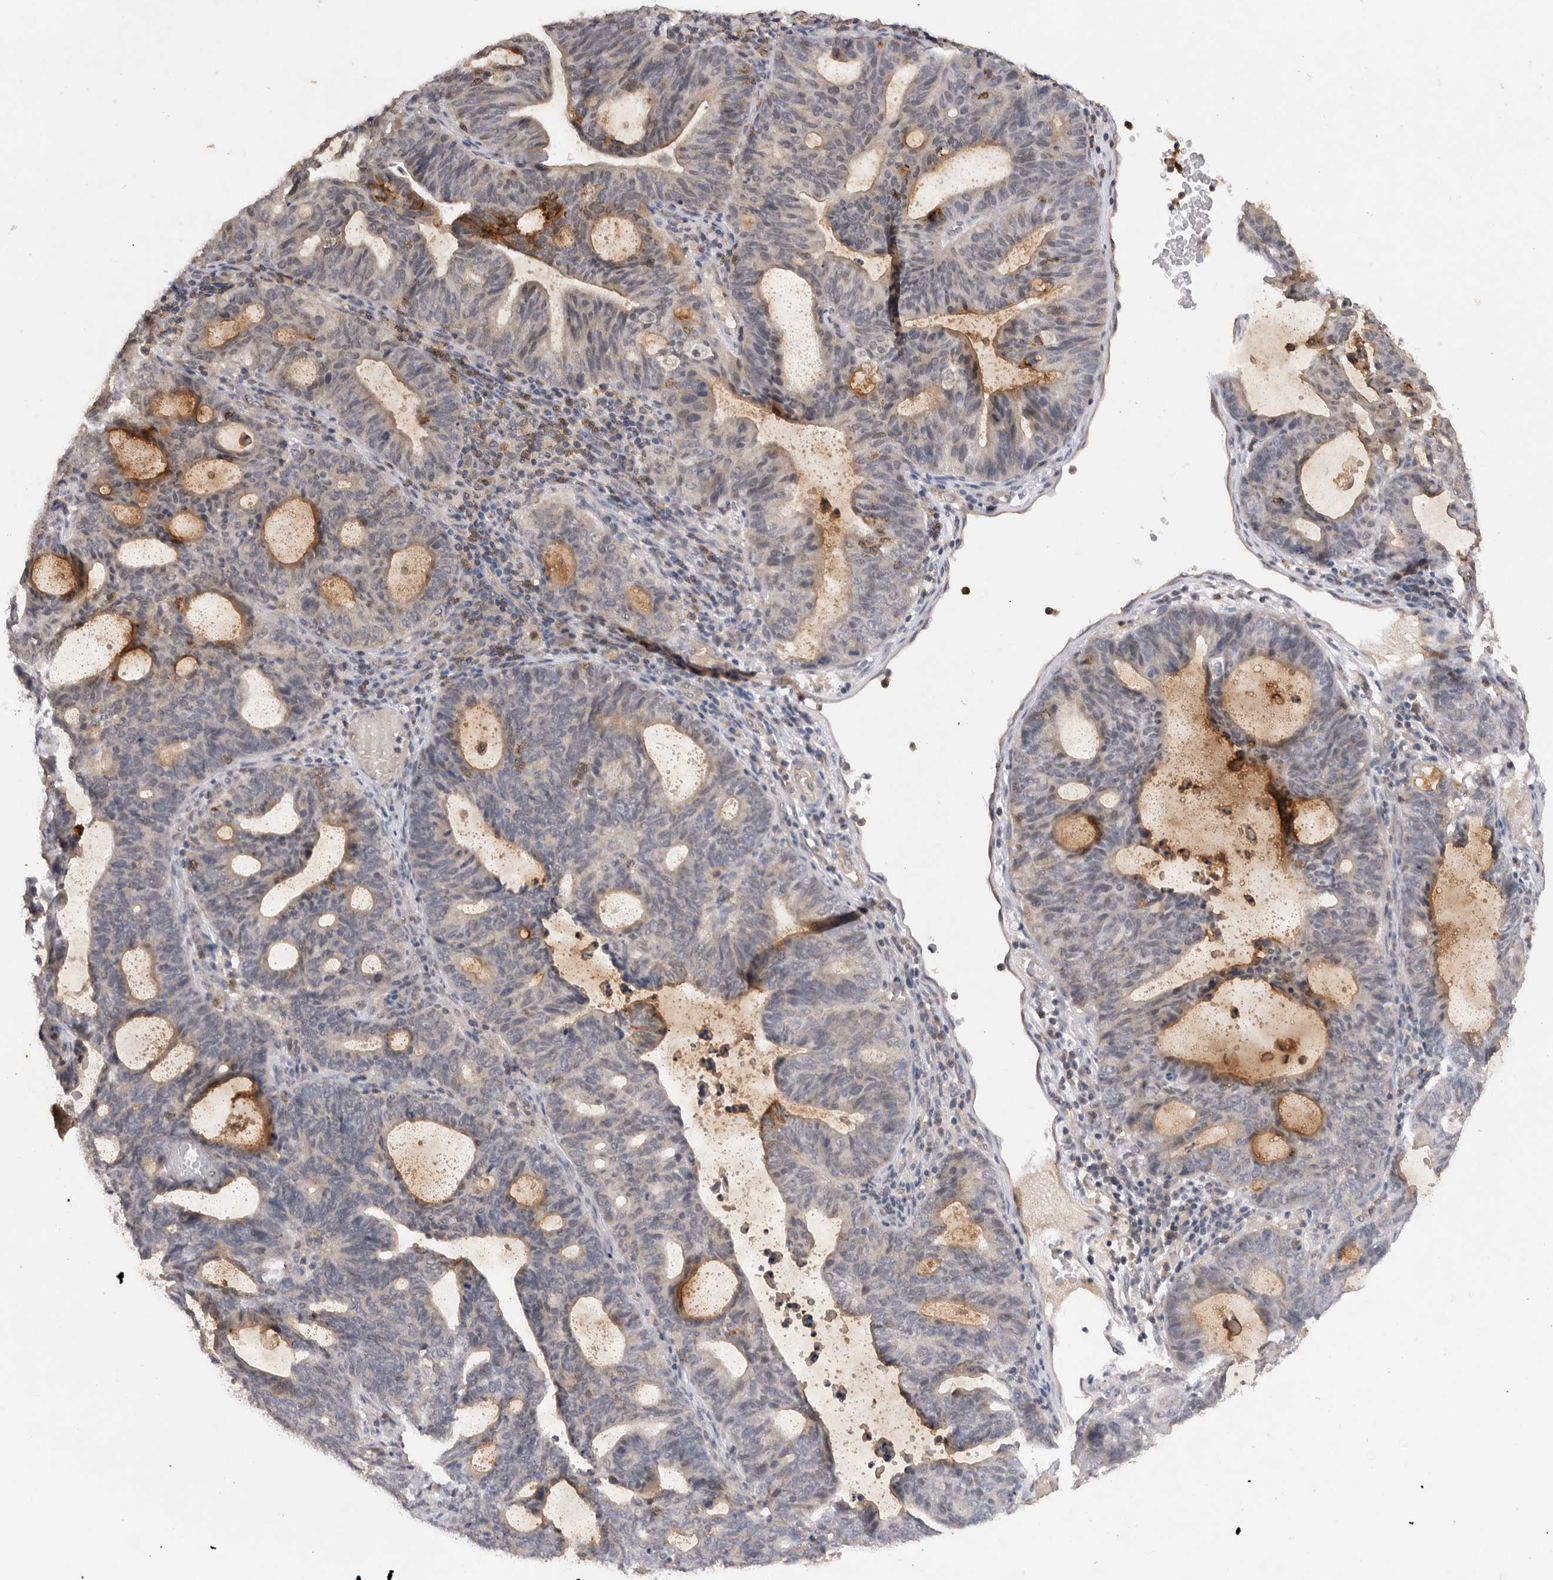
{"staining": {"intensity": "moderate", "quantity": "<25%", "location": "cytoplasmic/membranous"}, "tissue": "endometrial cancer", "cell_type": "Tumor cells", "image_type": "cancer", "snomed": [{"axis": "morphology", "description": "Adenocarcinoma, NOS"}, {"axis": "topography", "description": "Uterus"}], "caption": "Immunohistochemistry of human endometrial cancer (adenocarcinoma) displays low levels of moderate cytoplasmic/membranous staining in about <25% of tumor cells.", "gene": "RASSF3", "patient": {"sex": "female", "age": 83}}